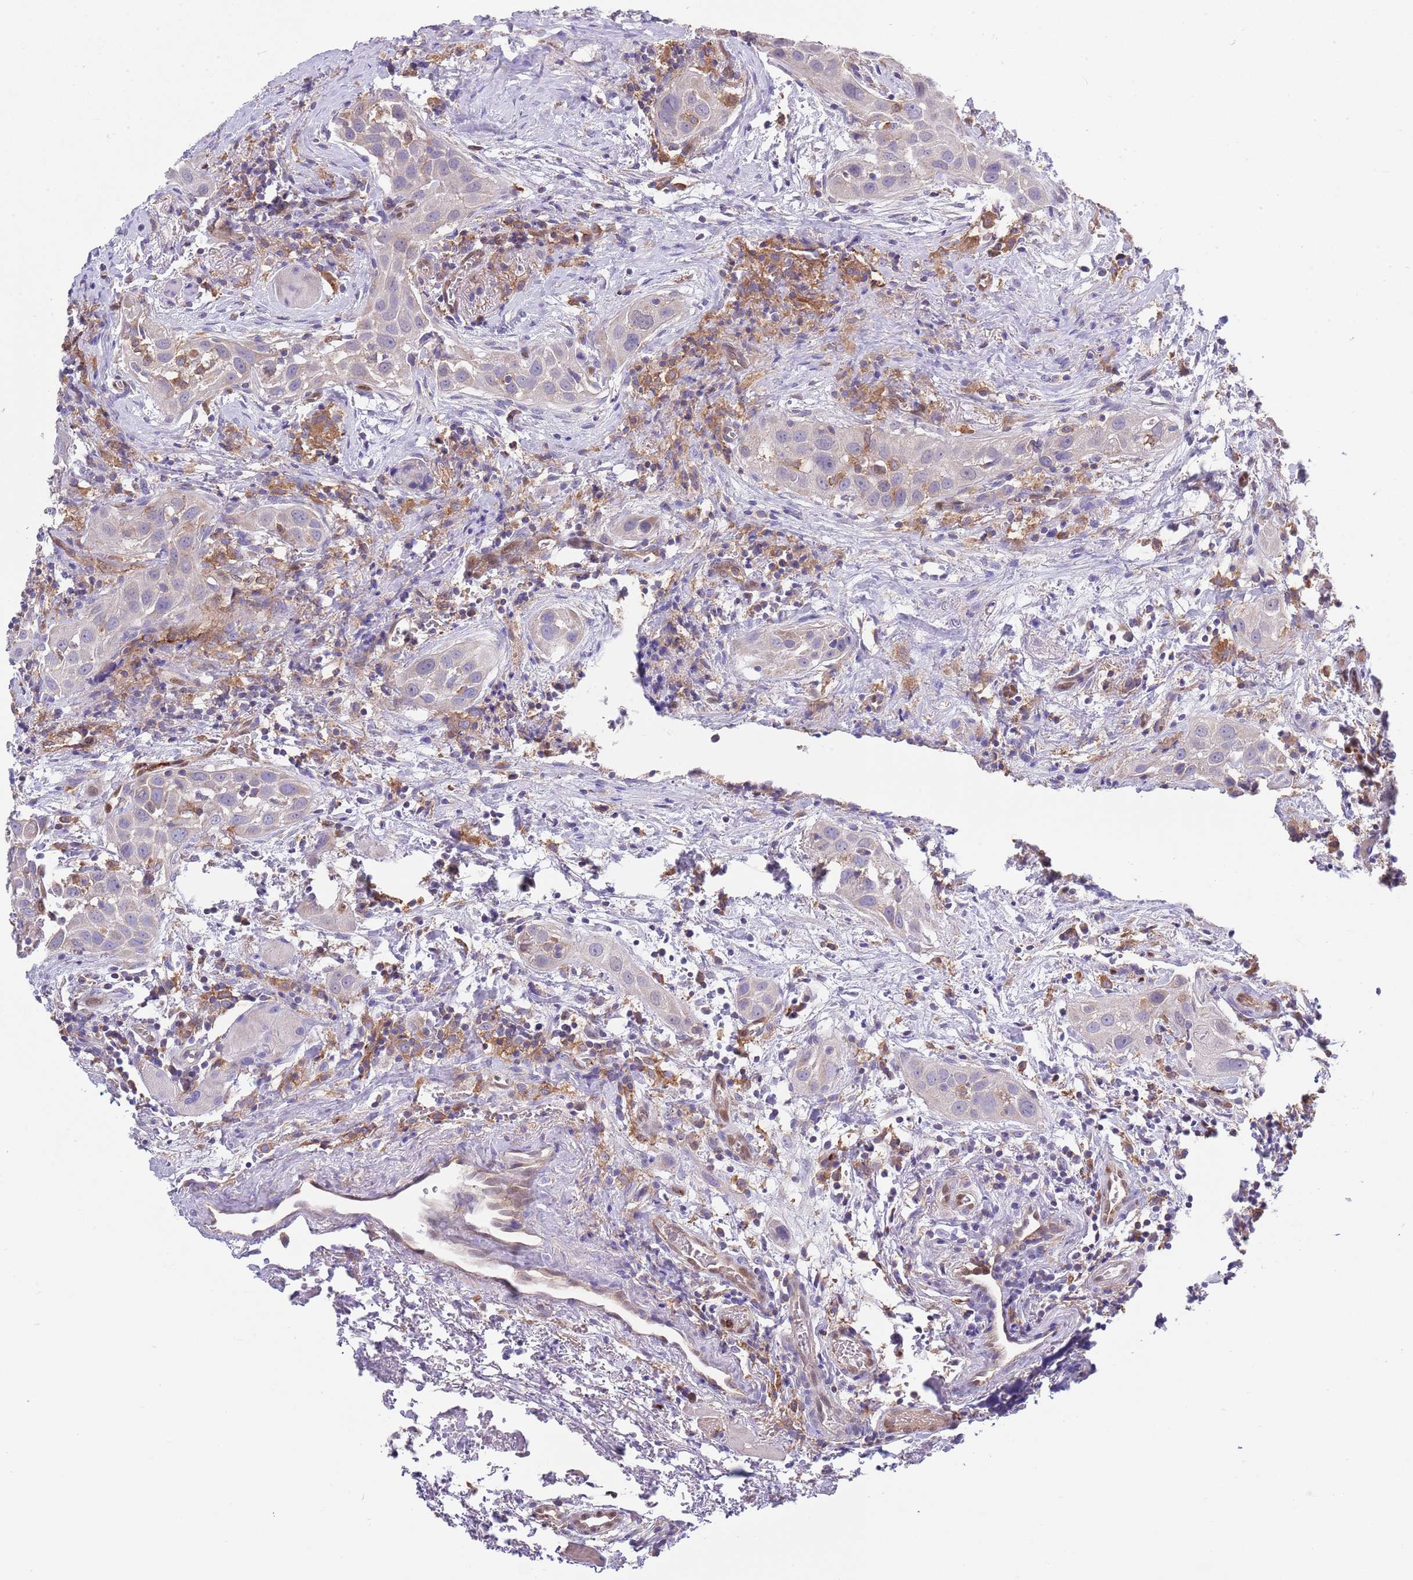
{"staining": {"intensity": "negative", "quantity": "none", "location": "none"}, "tissue": "head and neck cancer", "cell_type": "Tumor cells", "image_type": "cancer", "snomed": [{"axis": "morphology", "description": "Squamous cell carcinoma, NOS"}, {"axis": "topography", "description": "Oral tissue"}, {"axis": "topography", "description": "Head-Neck"}], "caption": "This micrograph is of squamous cell carcinoma (head and neck) stained with IHC to label a protein in brown with the nuclei are counter-stained blue. There is no positivity in tumor cells. (Brightfield microscopy of DAB immunohistochemistry at high magnification).", "gene": "DDT", "patient": {"sex": "female", "age": 50}}